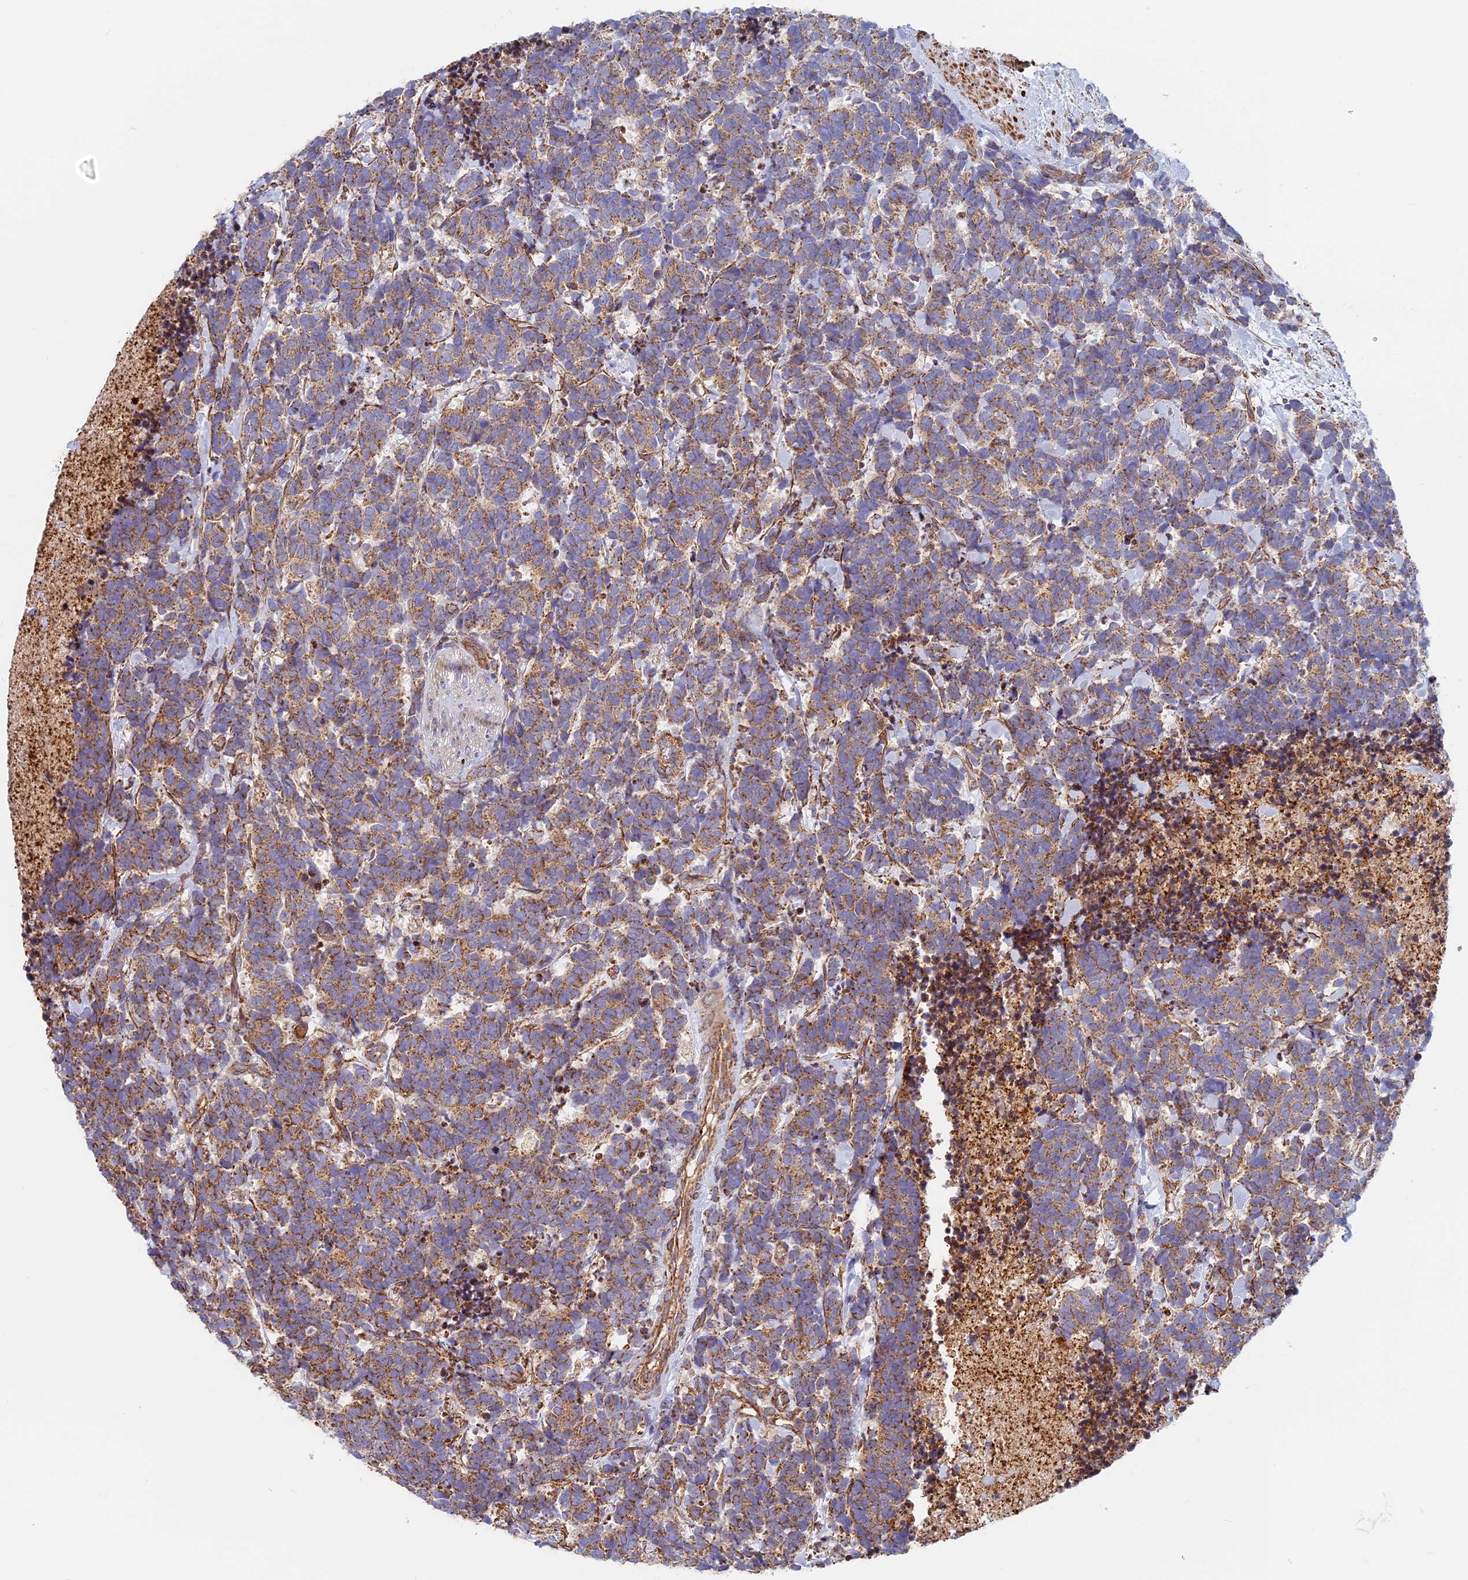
{"staining": {"intensity": "weak", "quantity": "25%-75%", "location": "cytoplasmic/membranous"}, "tissue": "carcinoid", "cell_type": "Tumor cells", "image_type": "cancer", "snomed": [{"axis": "morphology", "description": "Carcinoma, NOS"}, {"axis": "morphology", "description": "Carcinoid, malignant, NOS"}, {"axis": "topography", "description": "Prostate"}], "caption": "Immunohistochemical staining of carcinoid displays low levels of weak cytoplasmic/membranous protein positivity in about 25%-75% of tumor cells.", "gene": "DDA1", "patient": {"sex": "male", "age": 57}}